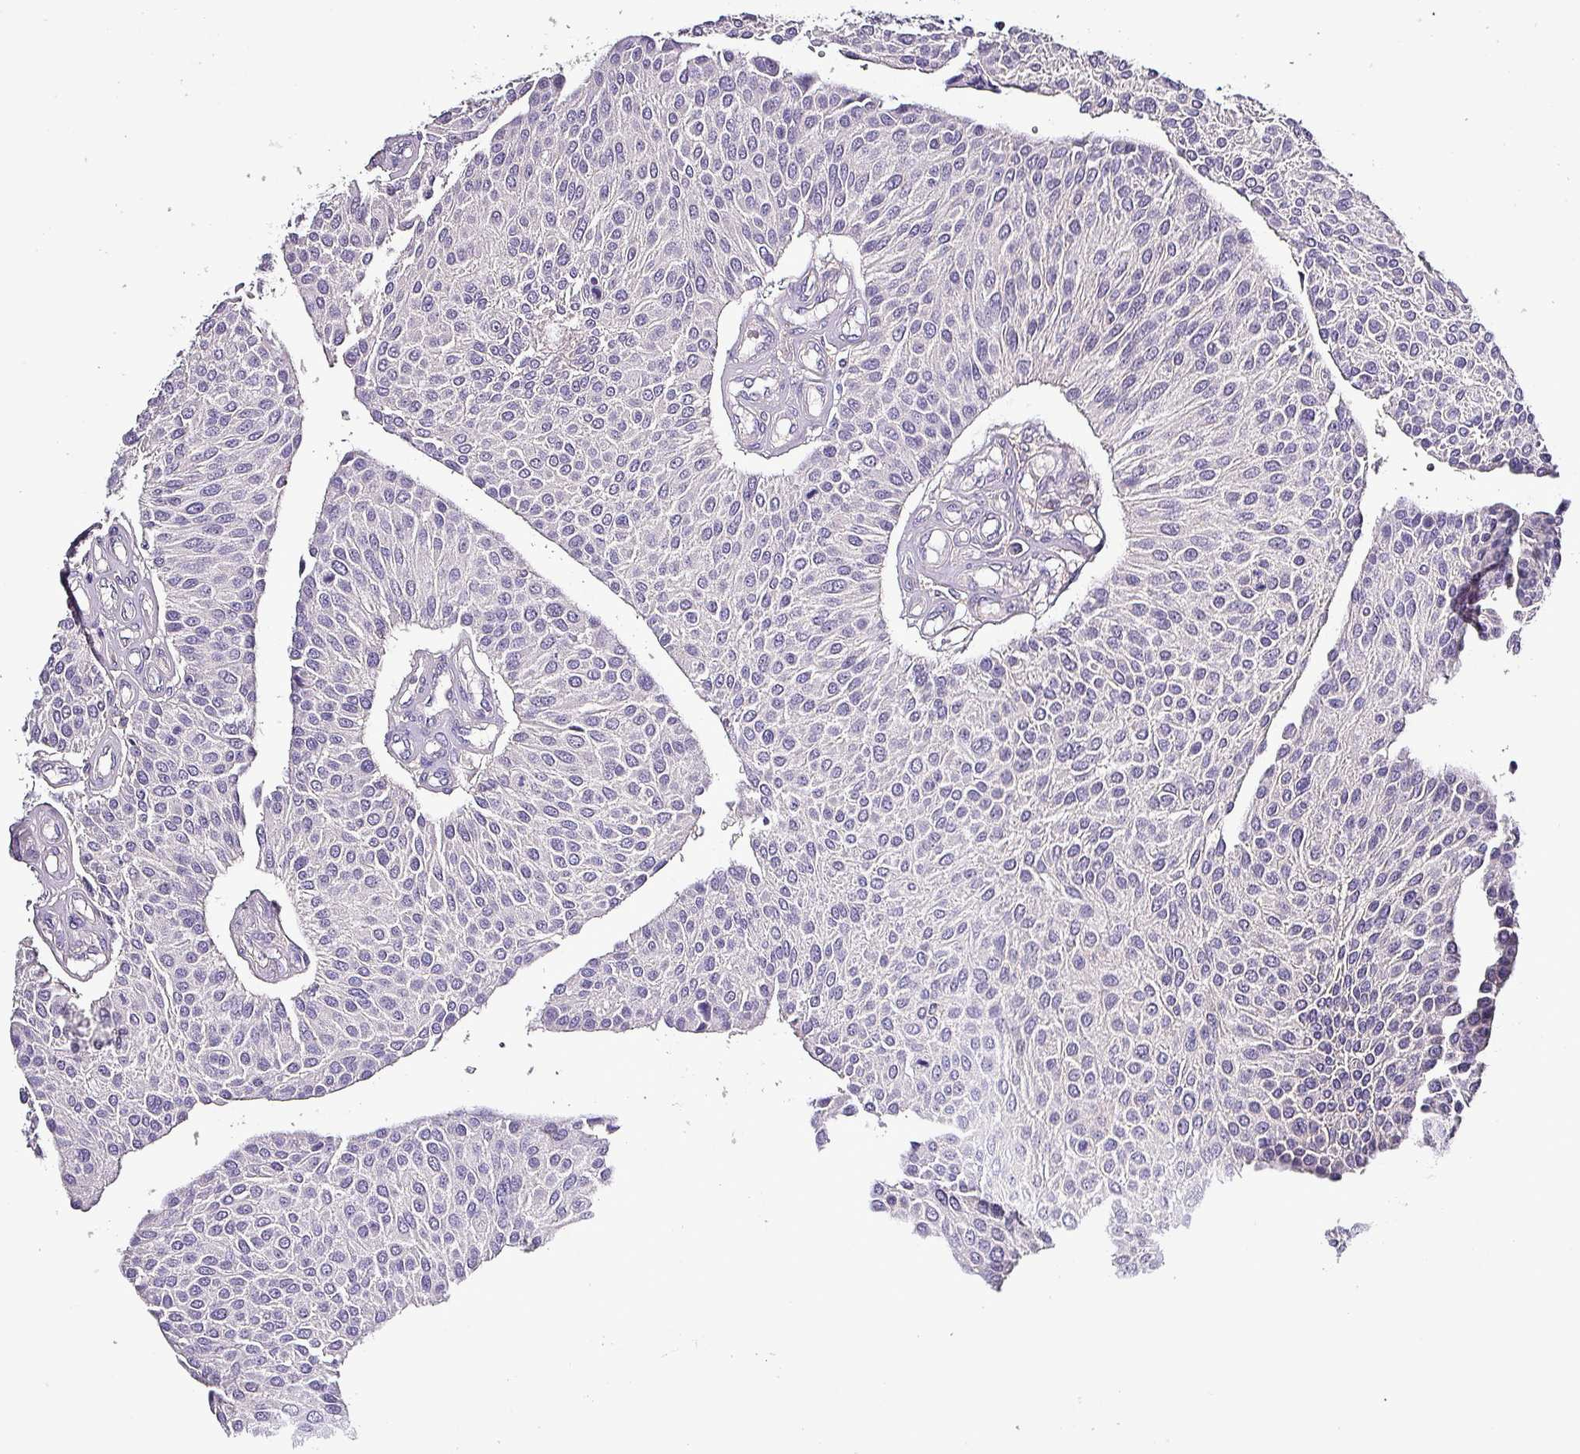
{"staining": {"intensity": "negative", "quantity": "none", "location": "none"}, "tissue": "urothelial cancer", "cell_type": "Tumor cells", "image_type": "cancer", "snomed": [{"axis": "morphology", "description": "Urothelial carcinoma, NOS"}, {"axis": "topography", "description": "Urinary bladder"}], "caption": "An immunohistochemistry (IHC) micrograph of urothelial cancer is shown. There is no staining in tumor cells of urothelial cancer. (DAB (3,3'-diaminobenzidine) immunohistochemistry with hematoxylin counter stain).", "gene": "HTRA4", "patient": {"sex": "male", "age": 55}}